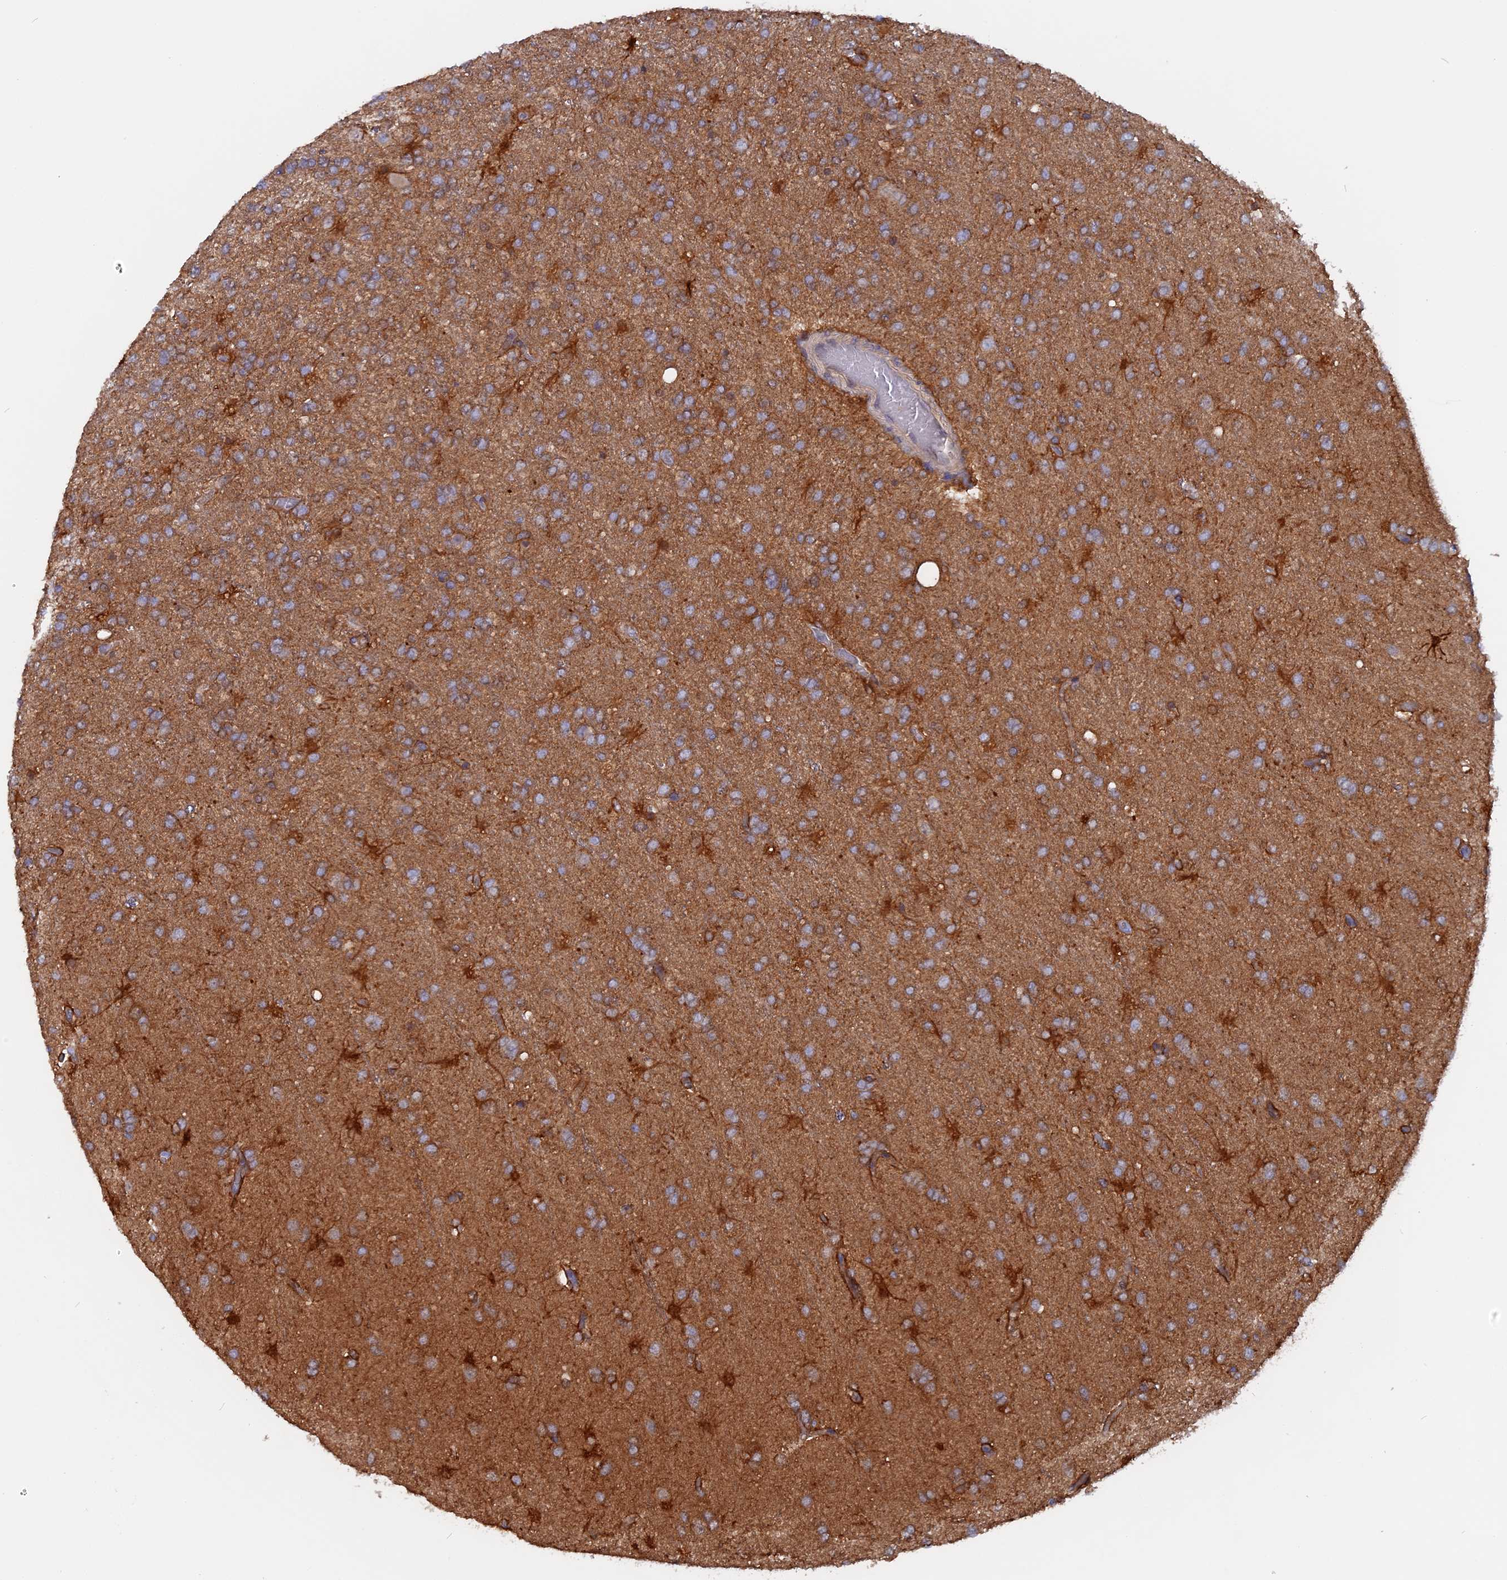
{"staining": {"intensity": "moderate", "quantity": ">75%", "location": "cytoplasmic/membranous"}, "tissue": "glioma", "cell_type": "Tumor cells", "image_type": "cancer", "snomed": [{"axis": "morphology", "description": "Glioma, malignant, High grade"}, {"axis": "topography", "description": "Brain"}], "caption": "Immunohistochemistry (DAB) staining of glioma exhibits moderate cytoplasmic/membranous protein staining in about >75% of tumor cells.", "gene": "BLVRA", "patient": {"sex": "female", "age": 74}}